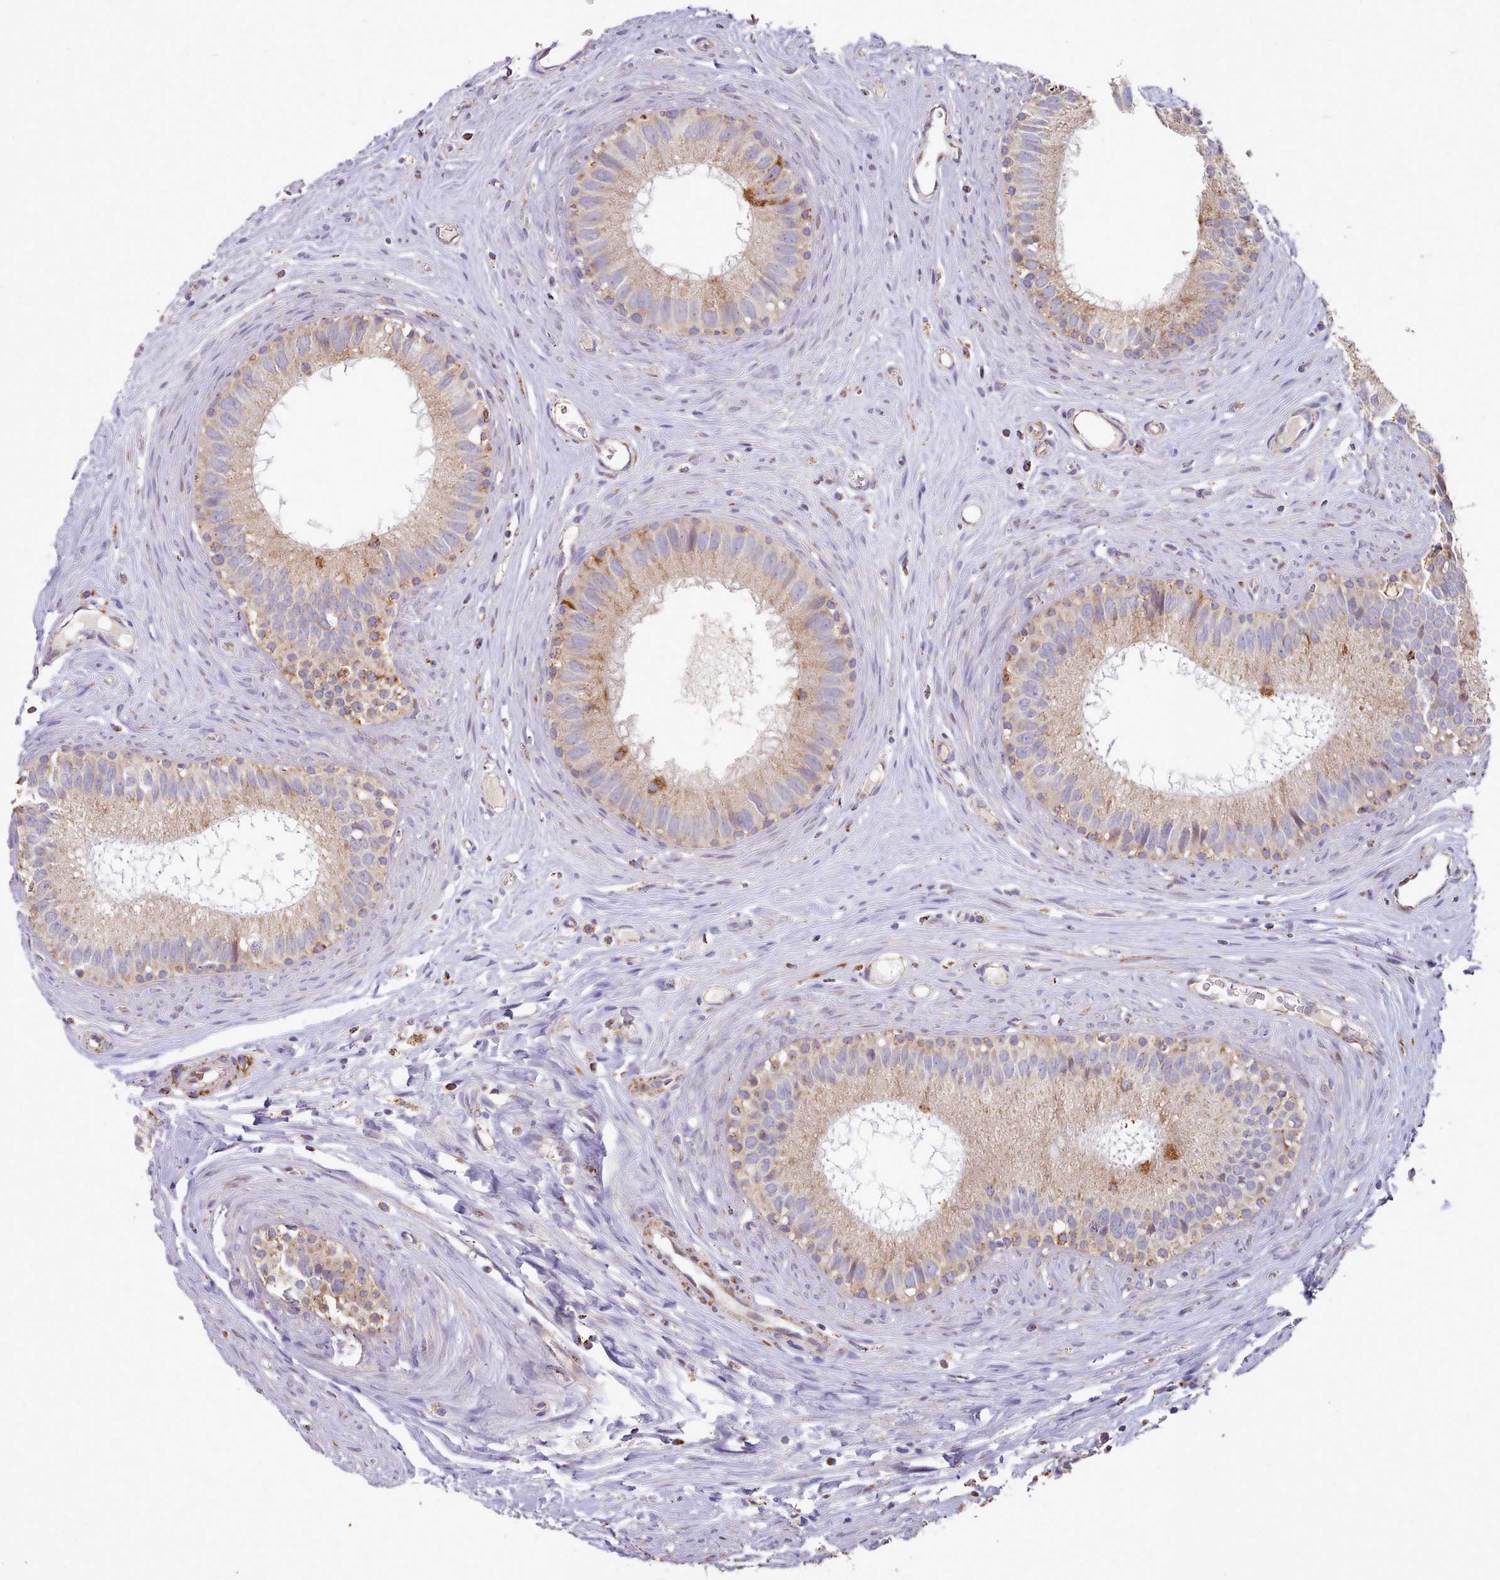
{"staining": {"intensity": "moderate", "quantity": "25%-75%", "location": "cytoplasmic/membranous"}, "tissue": "epididymis", "cell_type": "Glandular cells", "image_type": "normal", "snomed": [{"axis": "morphology", "description": "Normal tissue, NOS"}, {"axis": "topography", "description": "Epididymis"}], "caption": "A photomicrograph of human epididymis stained for a protein shows moderate cytoplasmic/membranous brown staining in glandular cells. The staining was performed using DAB (3,3'-diaminobenzidine), with brown indicating positive protein expression. Nuclei are stained blue with hematoxylin.", "gene": "HSDL2", "patient": {"sex": "male", "age": 80}}